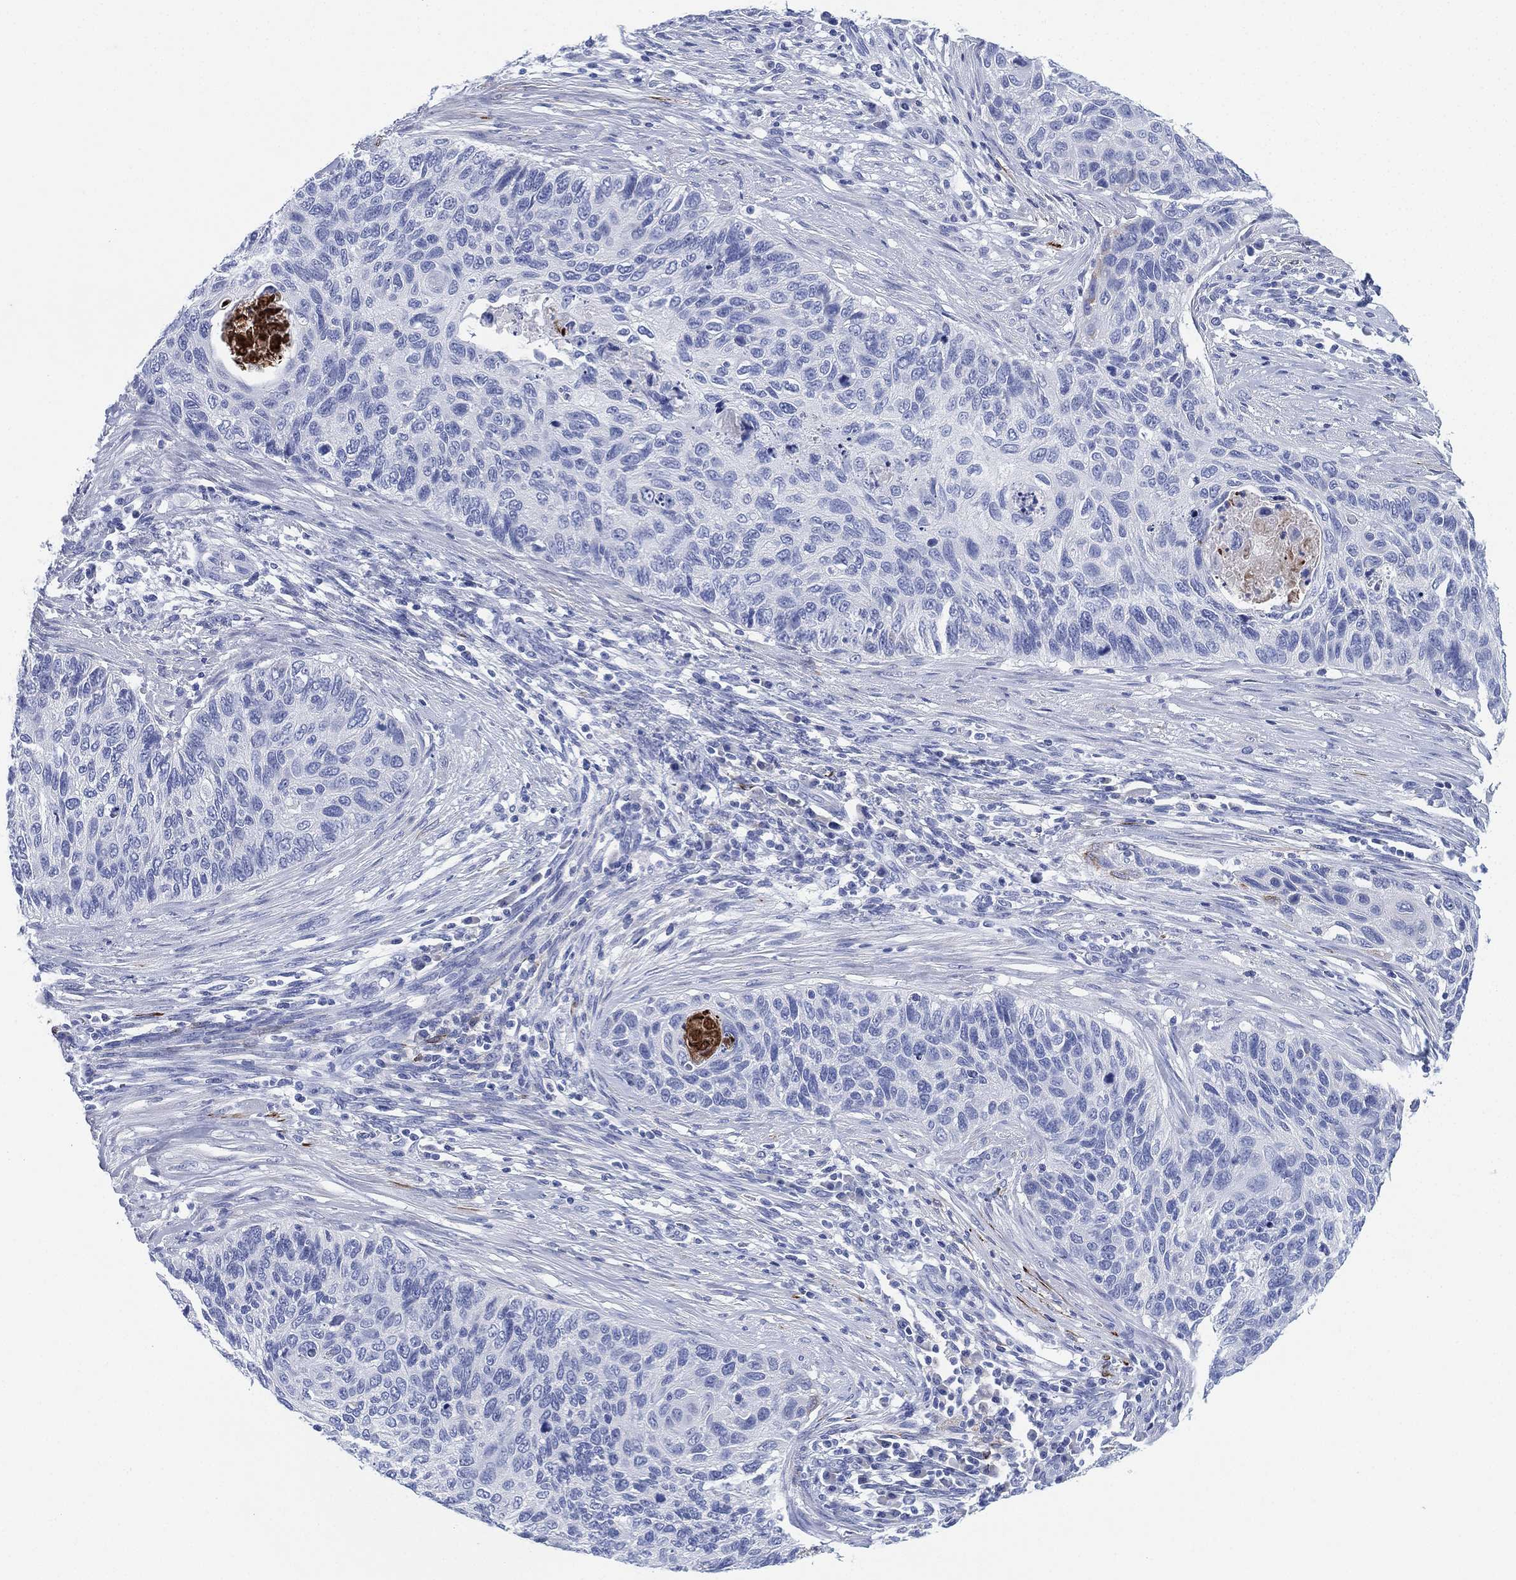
{"staining": {"intensity": "negative", "quantity": "none", "location": "none"}, "tissue": "cervical cancer", "cell_type": "Tumor cells", "image_type": "cancer", "snomed": [{"axis": "morphology", "description": "Squamous cell carcinoma, NOS"}, {"axis": "topography", "description": "Cervix"}], "caption": "DAB immunohistochemical staining of cervical squamous cell carcinoma displays no significant positivity in tumor cells.", "gene": "SLC9C2", "patient": {"sex": "female", "age": 70}}